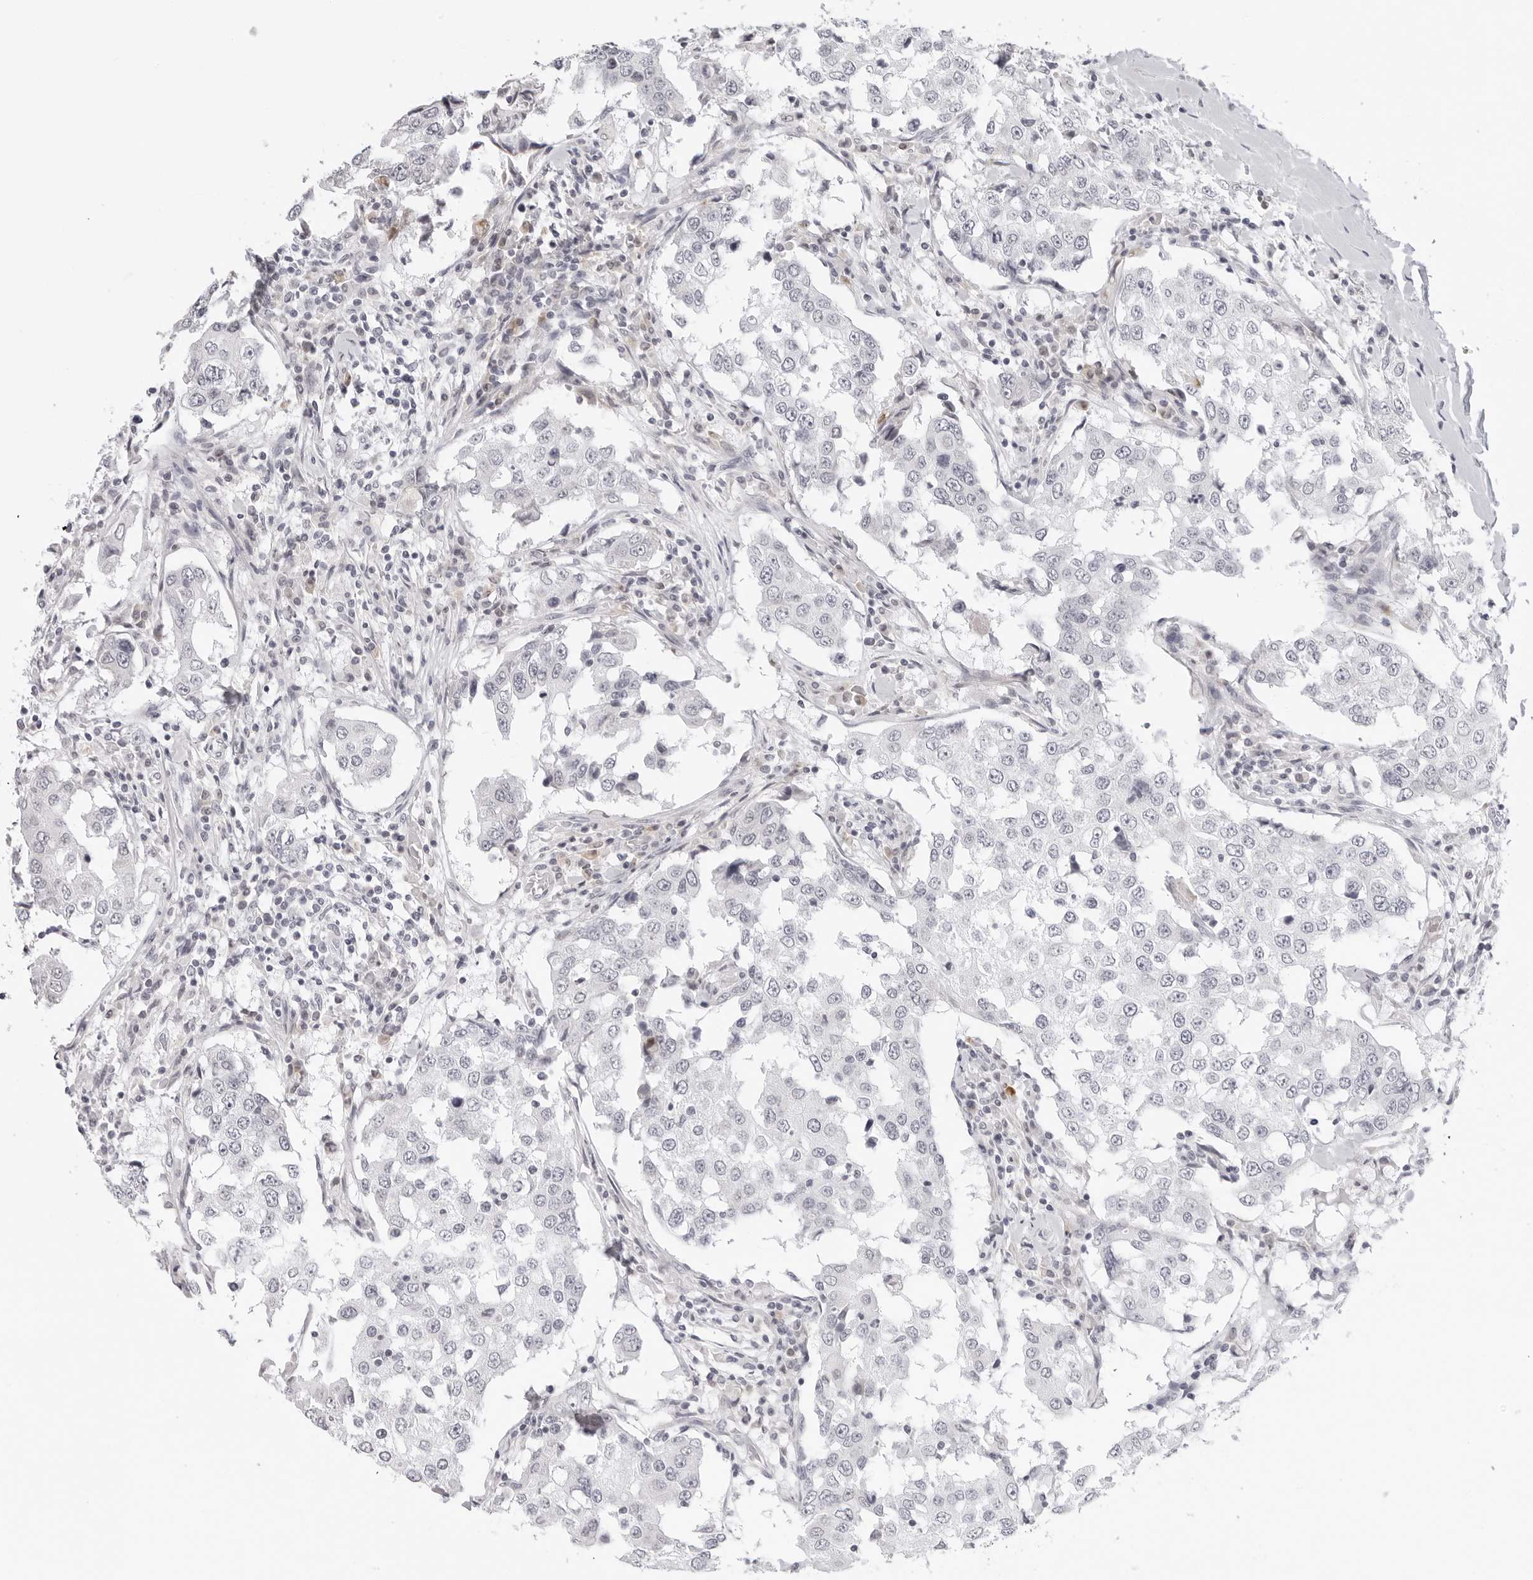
{"staining": {"intensity": "negative", "quantity": "none", "location": "none"}, "tissue": "breast cancer", "cell_type": "Tumor cells", "image_type": "cancer", "snomed": [{"axis": "morphology", "description": "Duct carcinoma"}, {"axis": "topography", "description": "Breast"}], "caption": "Immunohistochemistry image of breast cancer stained for a protein (brown), which reveals no positivity in tumor cells.", "gene": "EDN2", "patient": {"sex": "female", "age": 27}}